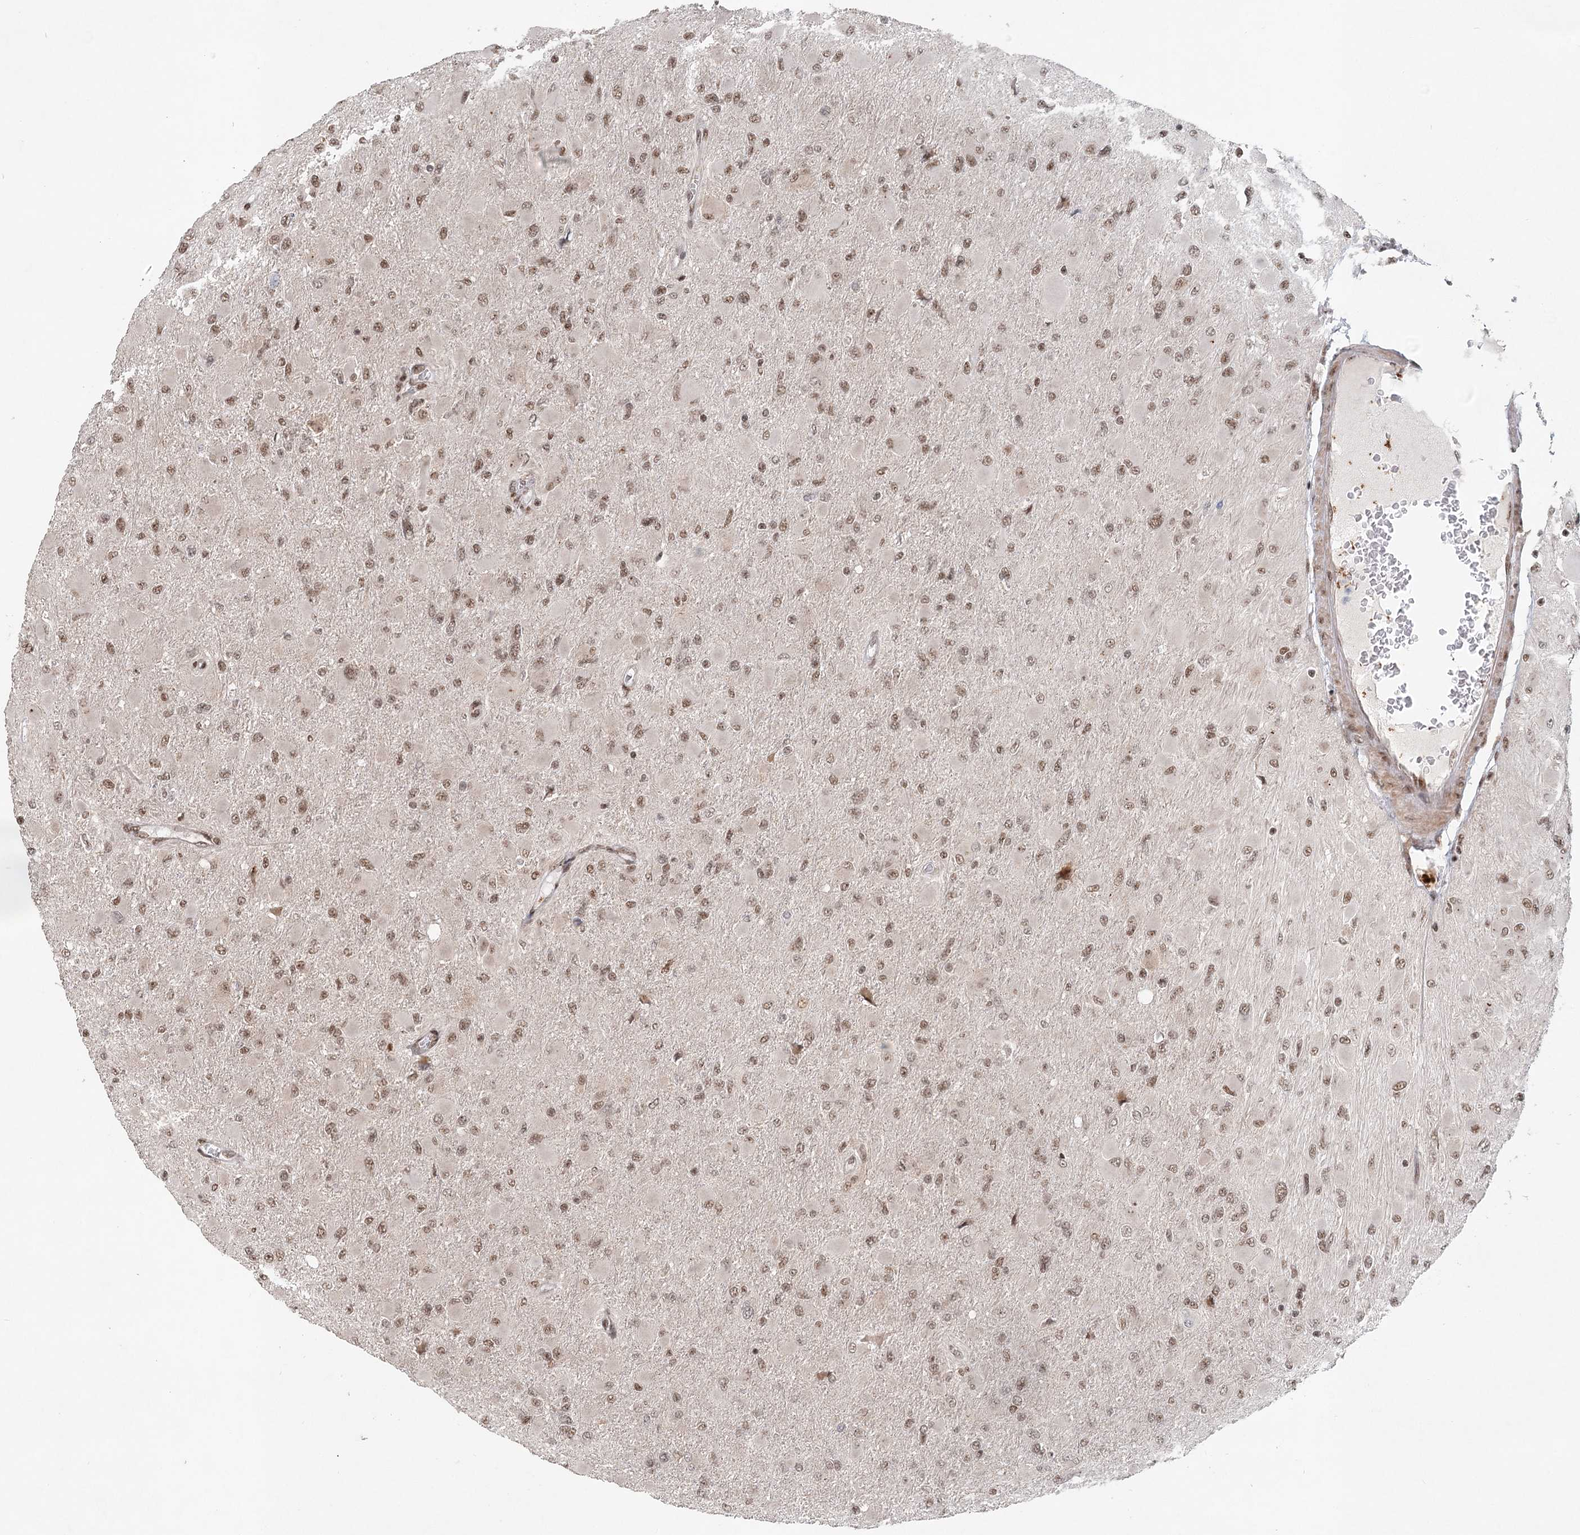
{"staining": {"intensity": "moderate", "quantity": ">75%", "location": "nuclear"}, "tissue": "glioma", "cell_type": "Tumor cells", "image_type": "cancer", "snomed": [{"axis": "morphology", "description": "Glioma, malignant, High grade"}, {"axis": "topography", "description": "Cerebral cortex"}], "caption": "This image reveals IHC staining of human high-grade glioma (malignant), with medium moderate nuclear staining in about >75% of tumor cells.", "gene": "BNIP5", "patient": {"sex": "female", "age": 36}}